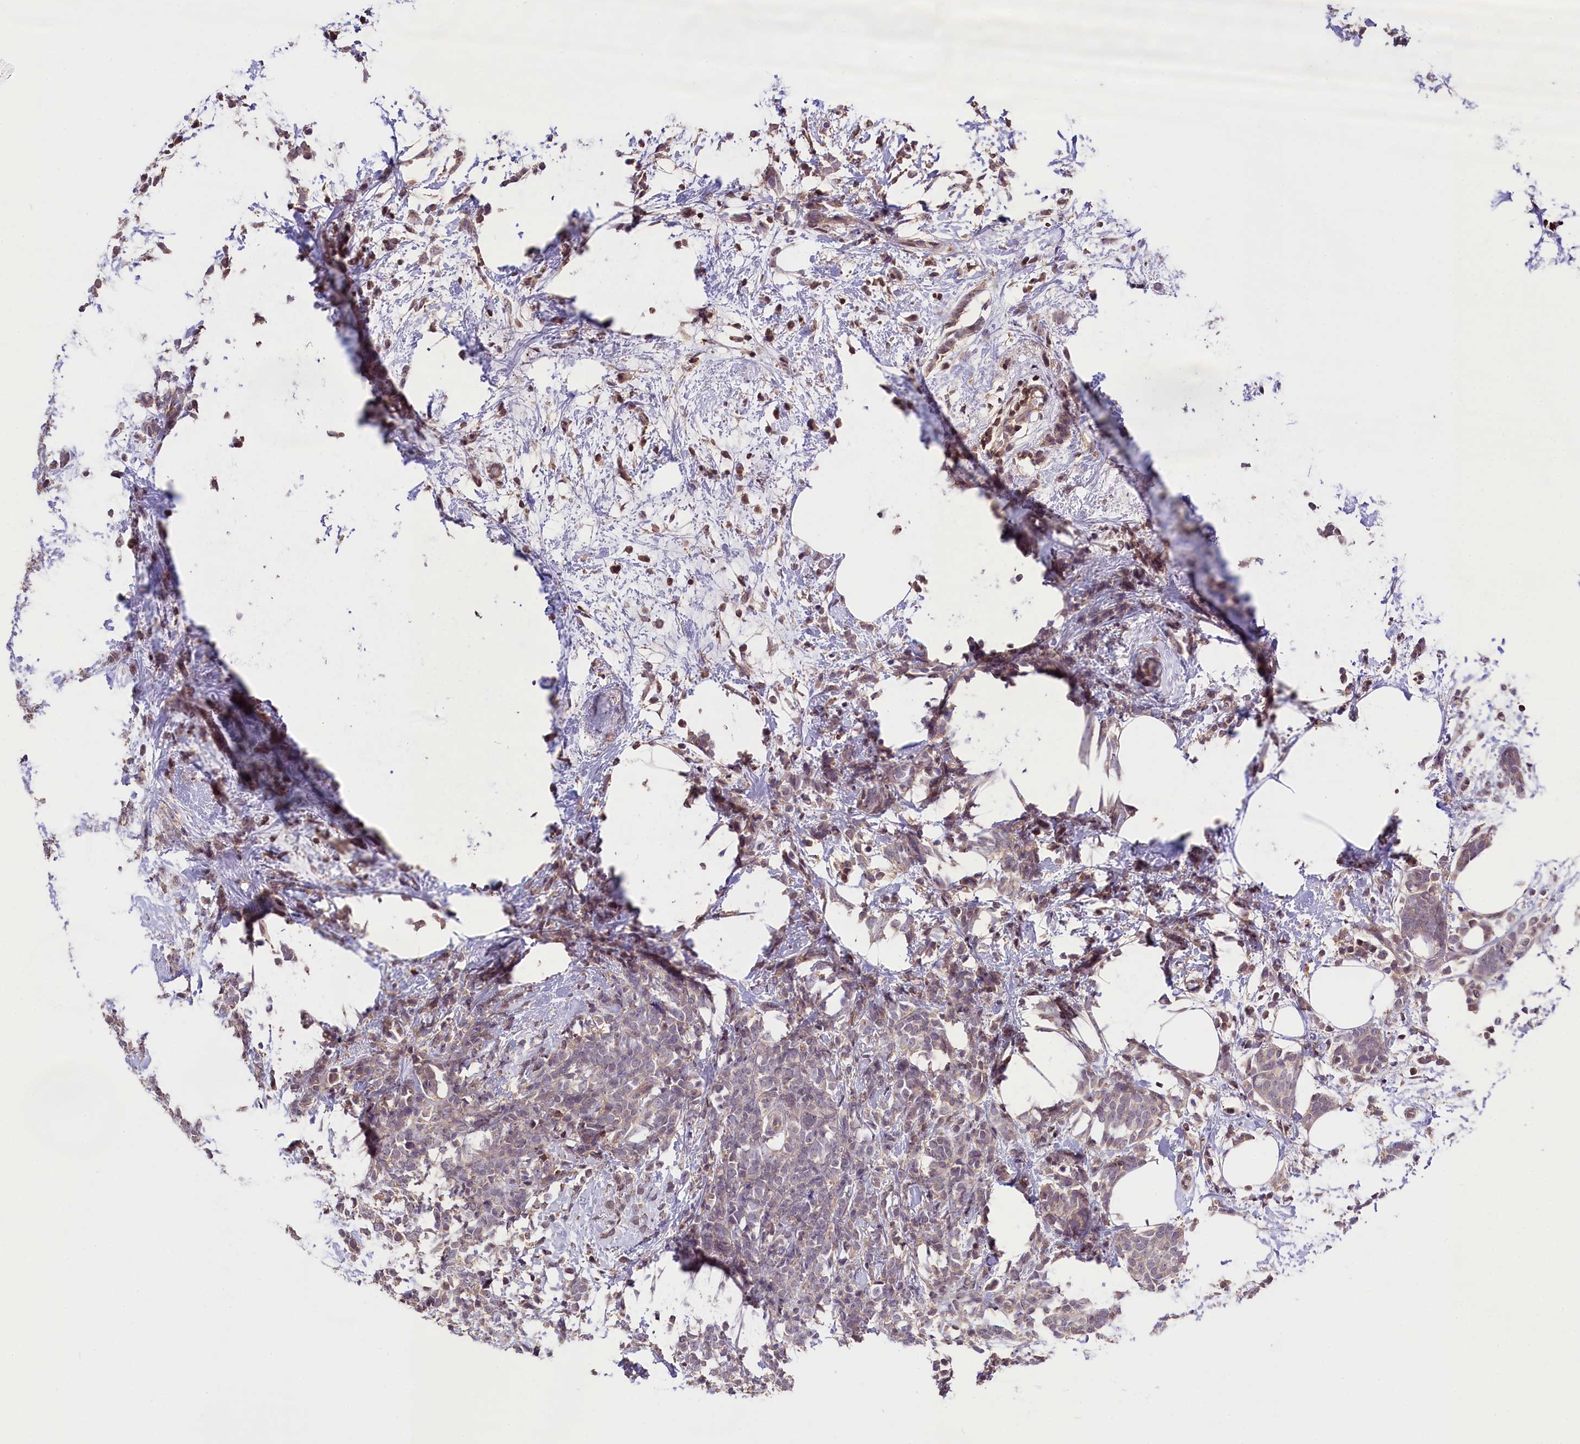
{"staining": {"intensity": "negative", "quantity": "none", "location": "none"}, "tissue": "breast cancer", "cell_type": "Tumor cells", "image_type": "cancer", "snomed": [{"axis": "morphology", "description": "Lobular carcinoma"}, {"axis": "topography", "description": "Breast"}], "caption": "Human breast lobular carcinoma stained for a protein using immunohistochemistry (IHC) demonstrates no positivity in tumor cells.", "gene": "SKIDA1", "patient": {"sex": "female", "age": 58}}